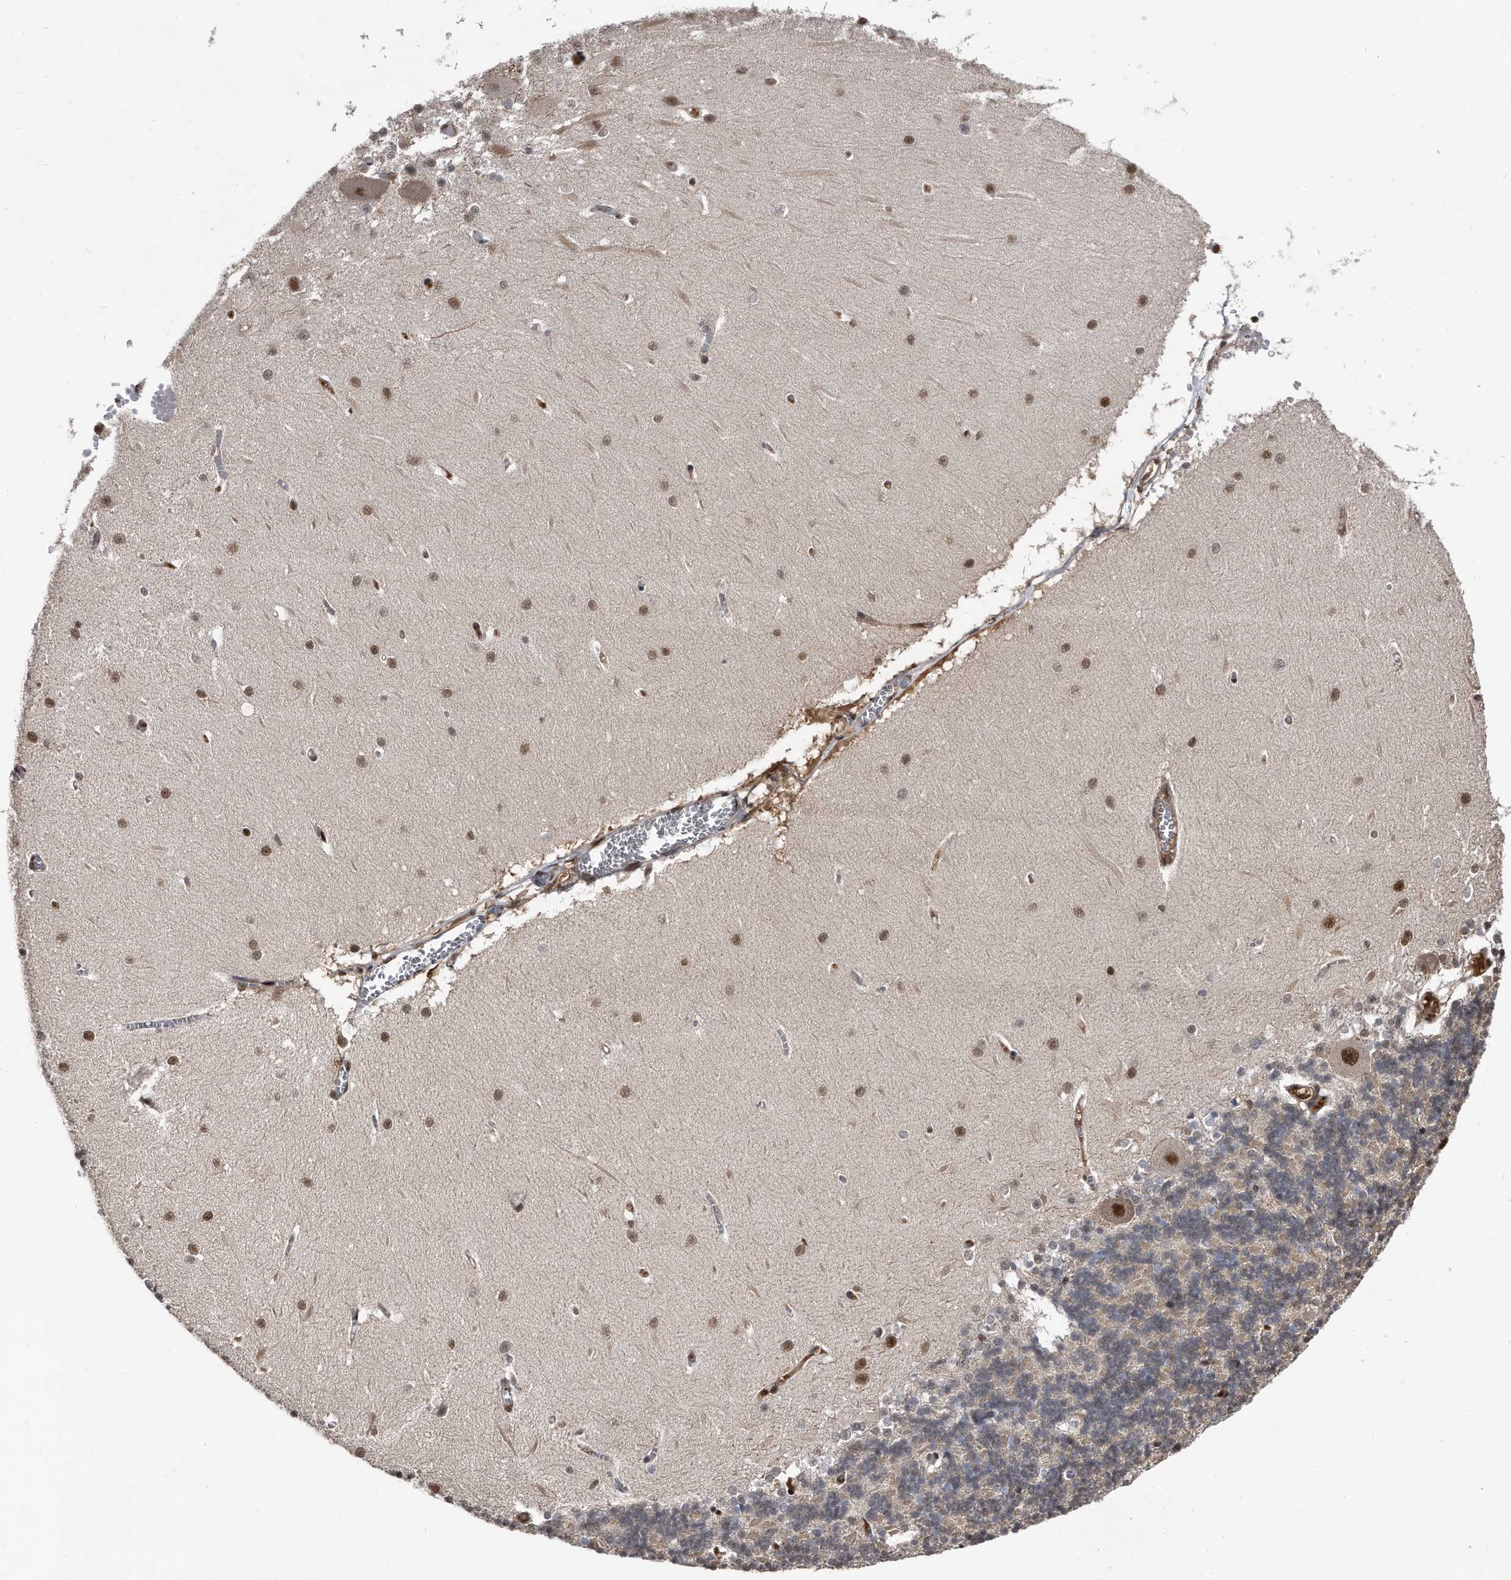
{"staining": {"intensity": "weak", "quantity": "<25%", "location": "cytoplasmic/membranous"}, "tissue": "cerebellum", "cell_type": "Cells in granular layer", "image_type": "normal", "snomed": [{"axis": "morphology", "description": "Normal tissue, NOS"}, {"axis": "topography", "description": "Cerebellum"}], "caption": "Cells in granular layer are negative for brown protein staining in benign cerebellum. The staining is performed using DAB brown chromogen with nuclei counter-stained in using hematoxylin.", "gene": "RAD23B", "patient": {"sex": "male", "age": 37}}